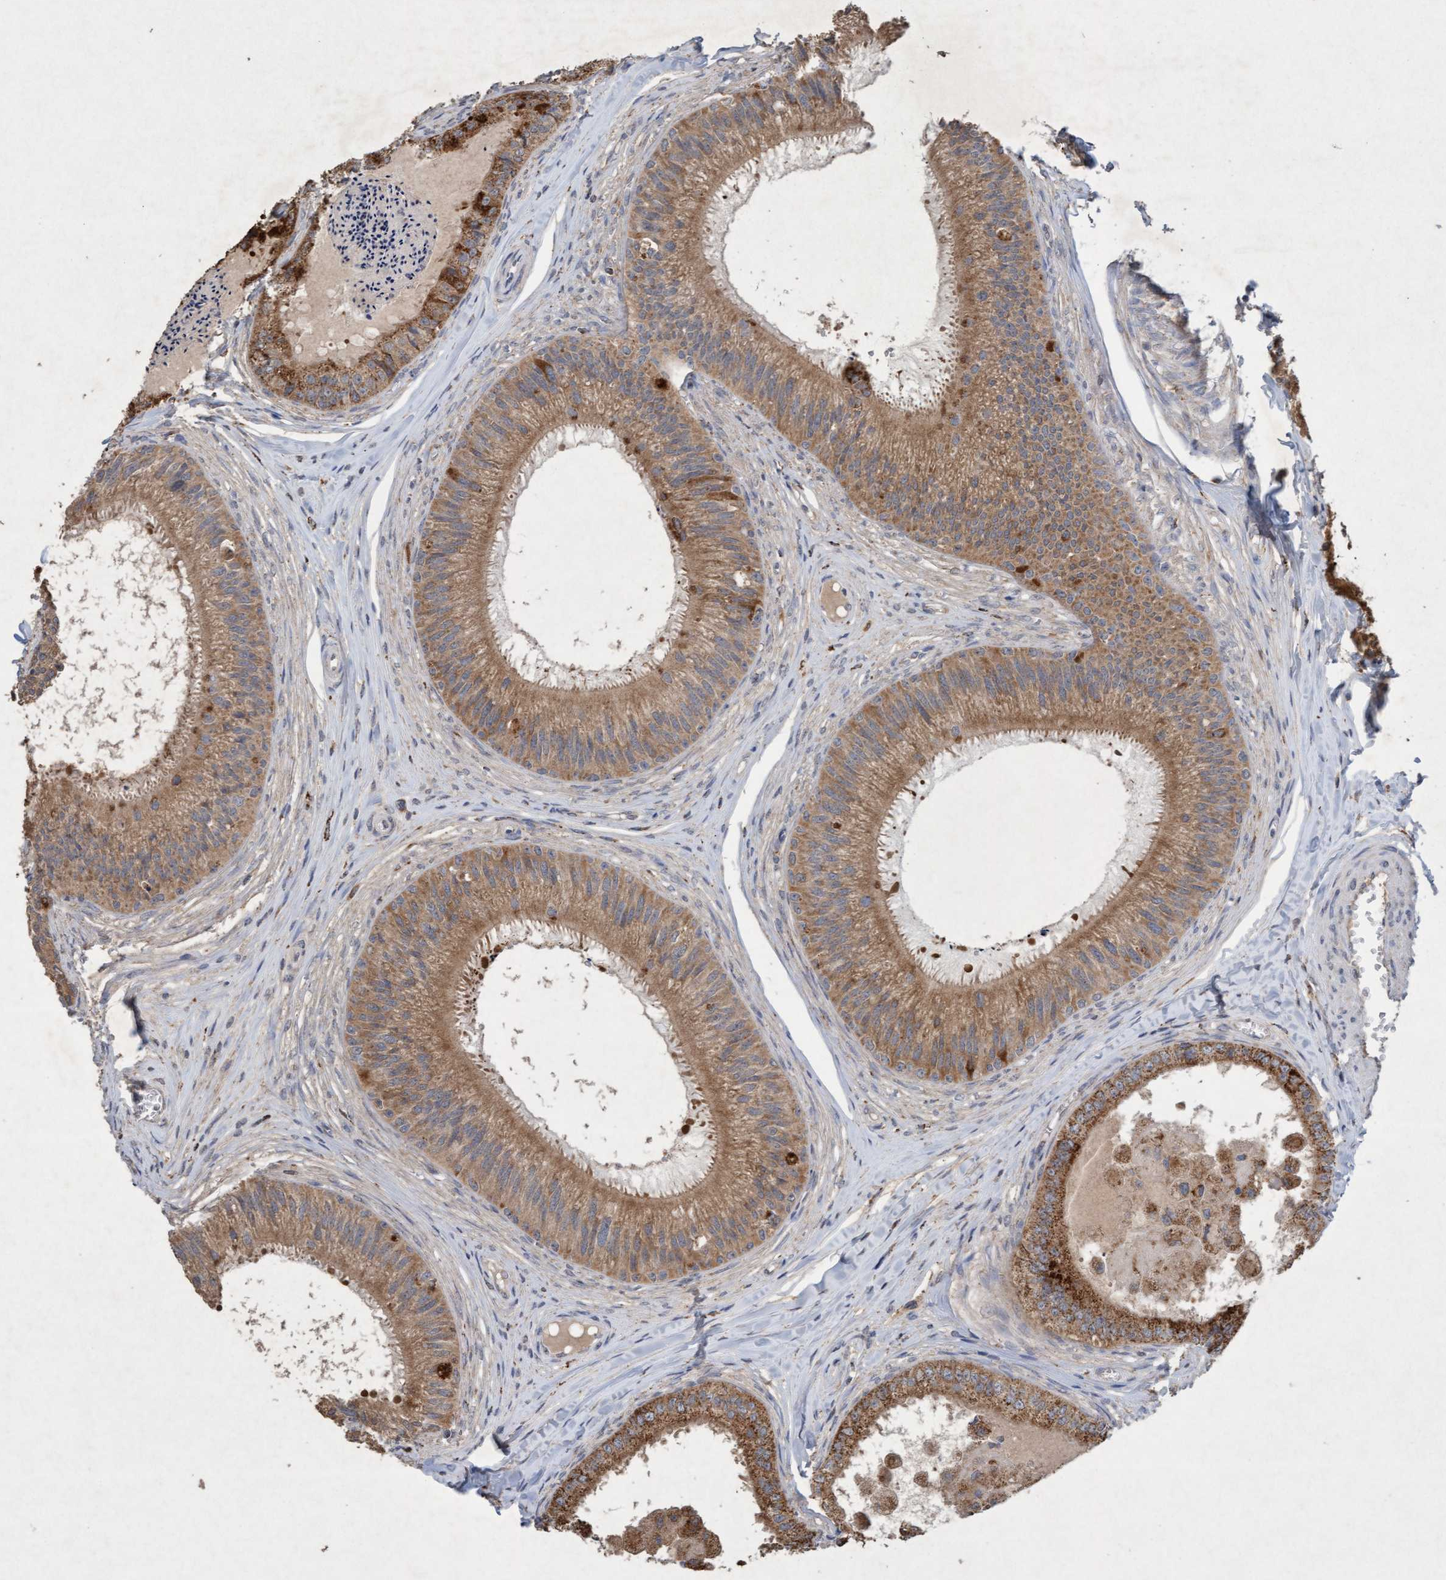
{"staining": {"intensity": "moderate", "quantity": ">75%", "location": "cytoplasmic/membranous"}, "tissue": "epididymis", "cell_type": "Glandular cells", "image_type": "normal", "snomed": [{"axis": "morphology", "description": "Normal tissue, NOS"}, {"axis": "topography", "description": "Epididymis"}], "caption": "A photomicrograph showing moderate cytoplasmic/membranous positivity in about >75% of glandular cells in benign epididymis, as visualized by brown immunohistochemical staining.", "gene": "ATPAF2", "patient": {"sex": "male", "age": 31}}